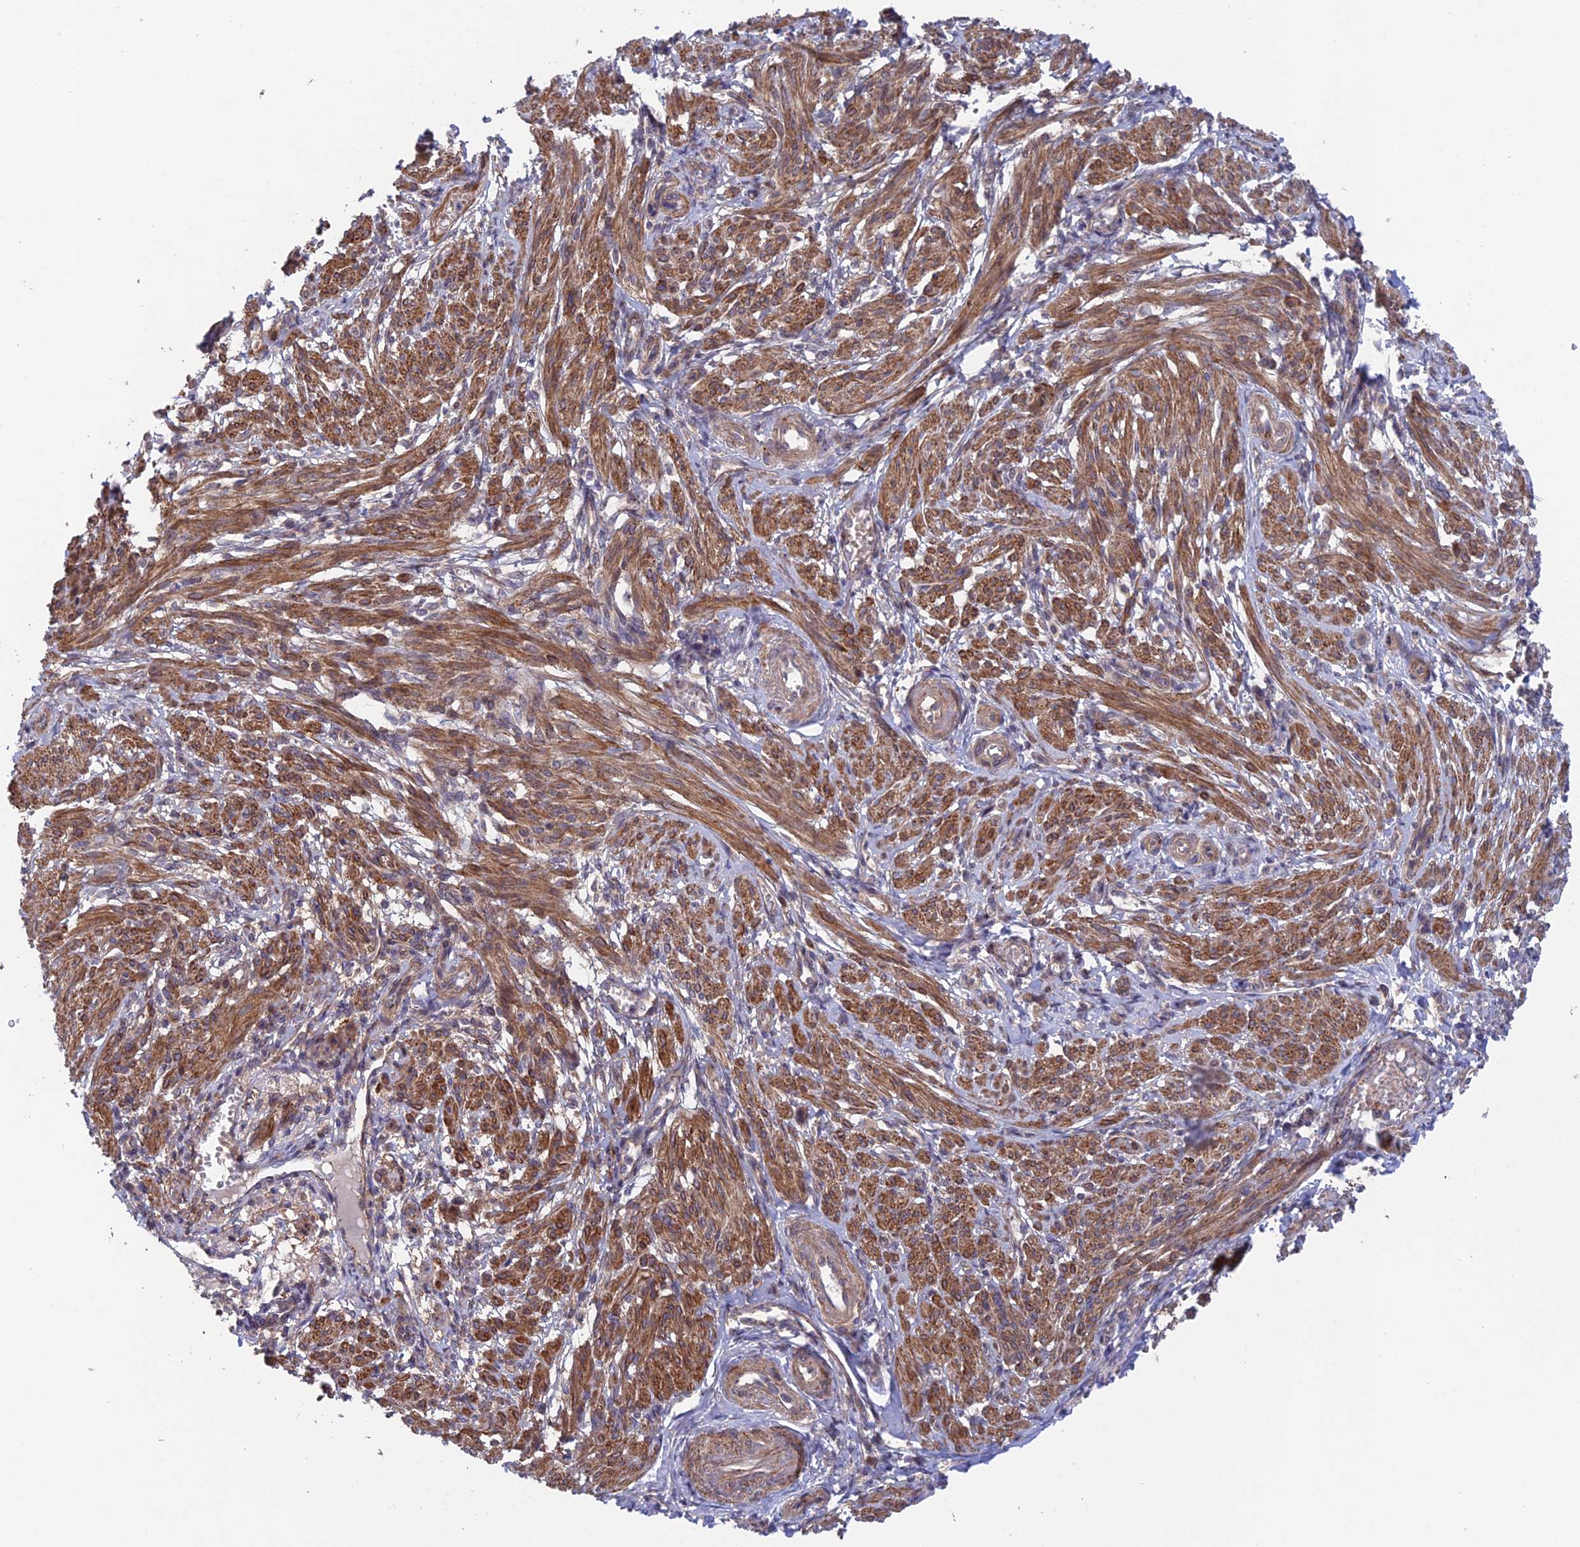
{"staining": {"intensity": "strong", "quantity": ">75%", "location": "cytoplasmic/membranous"}, "tissue": "smooth muscle", "cell_type": "Smooth muscle cells", "image_type": "normal", "snomed": [{"axis": "morphology", "description": "Normal tissue, NOS"}, {"axis": "topography", "description": "Smooth muscle"}], "caption": "Immunohistochemical staining of unremarkable smooth muscle exhibits high levels of strong cytoplasmic/membranous positivity in about >75% of smooth muscle cells.", "gene": "UROS", "patient": {"sex": "female", "age": 39}}